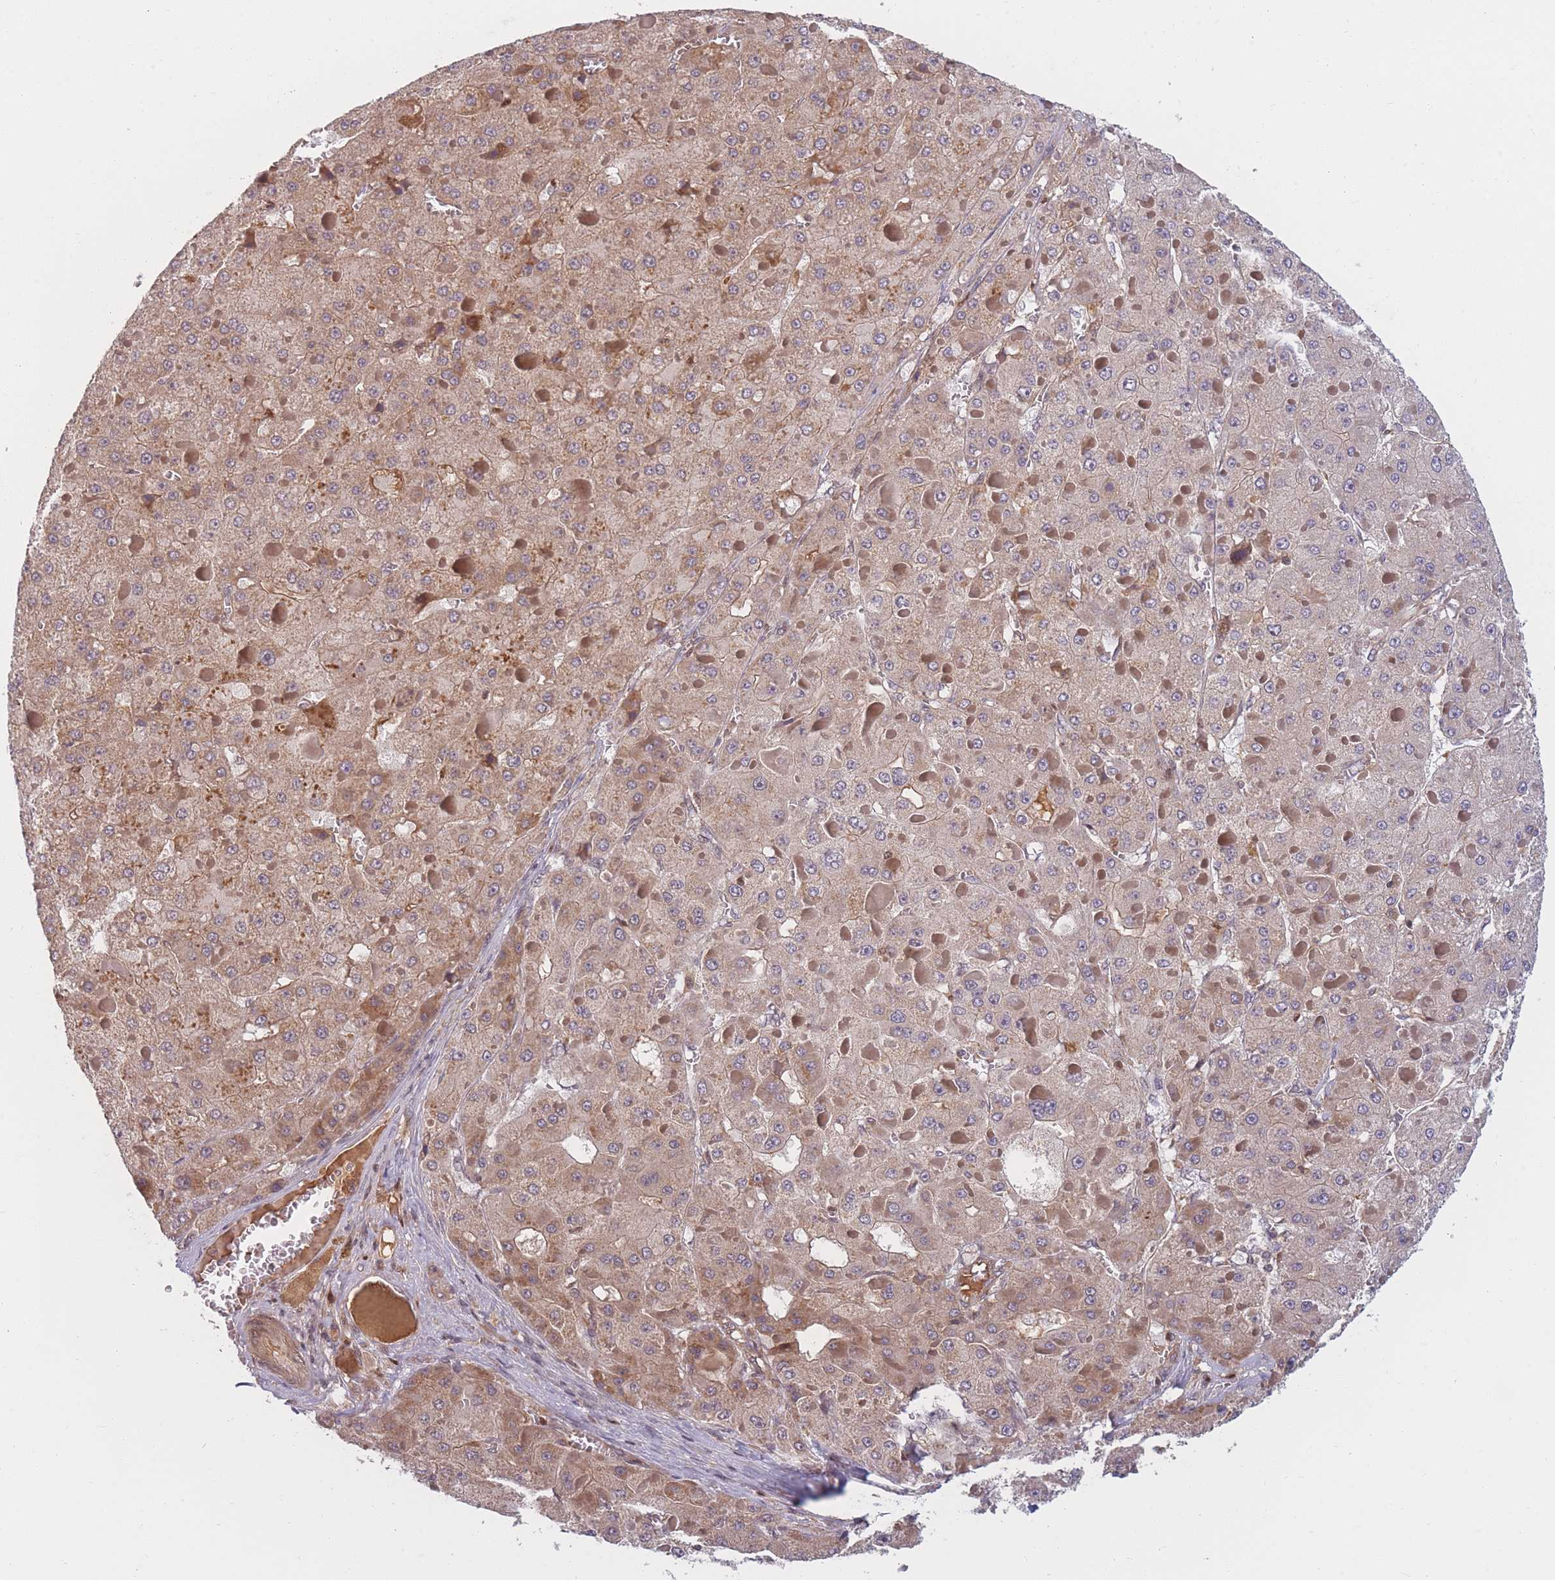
{"staining": {"intensity": "moderate", "quantity": "25%-75%", "location": "cytoplasmic/membranous"}, "tissue": "liver cancer", "cell_type": "Tumor cells", "image_type": "cancer", "snomed": [{"axis": "morphology", "description": "Carcinoma, Hepatocellular, NOS"}, {"axis": "topography", "description": "Liver"}], "caption": "Immunohistochemistry (IHC) image of neoplastic tissue: liver cancer stained using immunohistochemistry (IHC) reveals medium levels of moderate protein expression localized specifically in the cytoplasmic/membranous of tumor cells, appearing as a cytoplasmic/membranous brown color.", "gene": "FAM153A", "patient": {"sex": "female", "age": 73}}